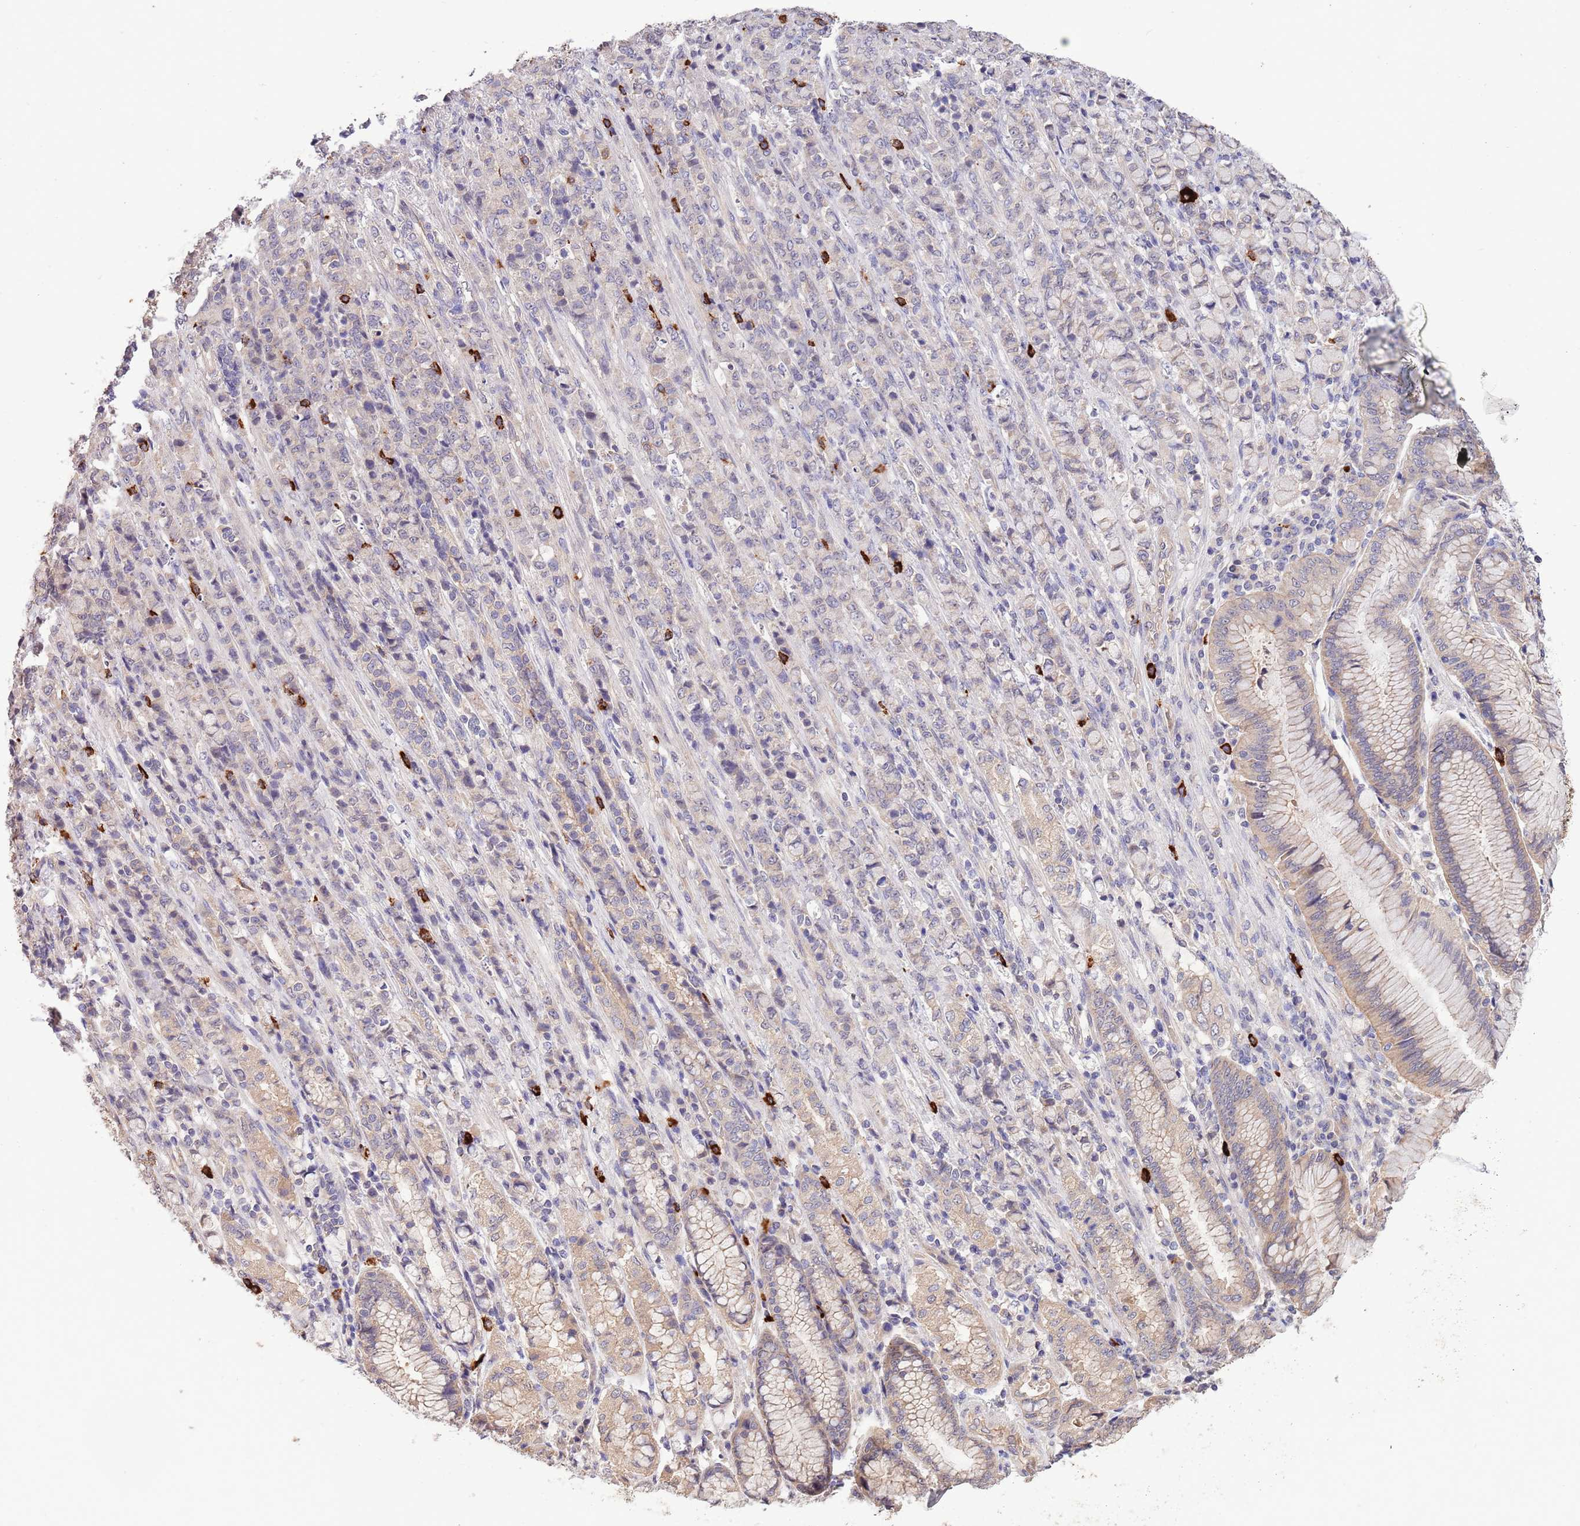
{"staining": {"intensity": "negative", "quantity": "none", "location": "none"}, "tissue": "stomach cancer", "cell_type": "Tumor cells", "image_type": "cancer", "snomed": [{"axis": "morphology", "description": "Adenocarcinoma, NOS"}, {"axis": "topography", "description": "Stomach"}], "caption": "A high-resolution photomicrograph shows immunohistochemistry staining of stomach adenocarcinoma, which demonstrates no significant staining in tumor cells. (DAB (3,3'-diaminobenzidine) IHC with hematoxylin counter stain).", "gene": "MARVELD2", "patient": {"sex": "female", "age": 79}}